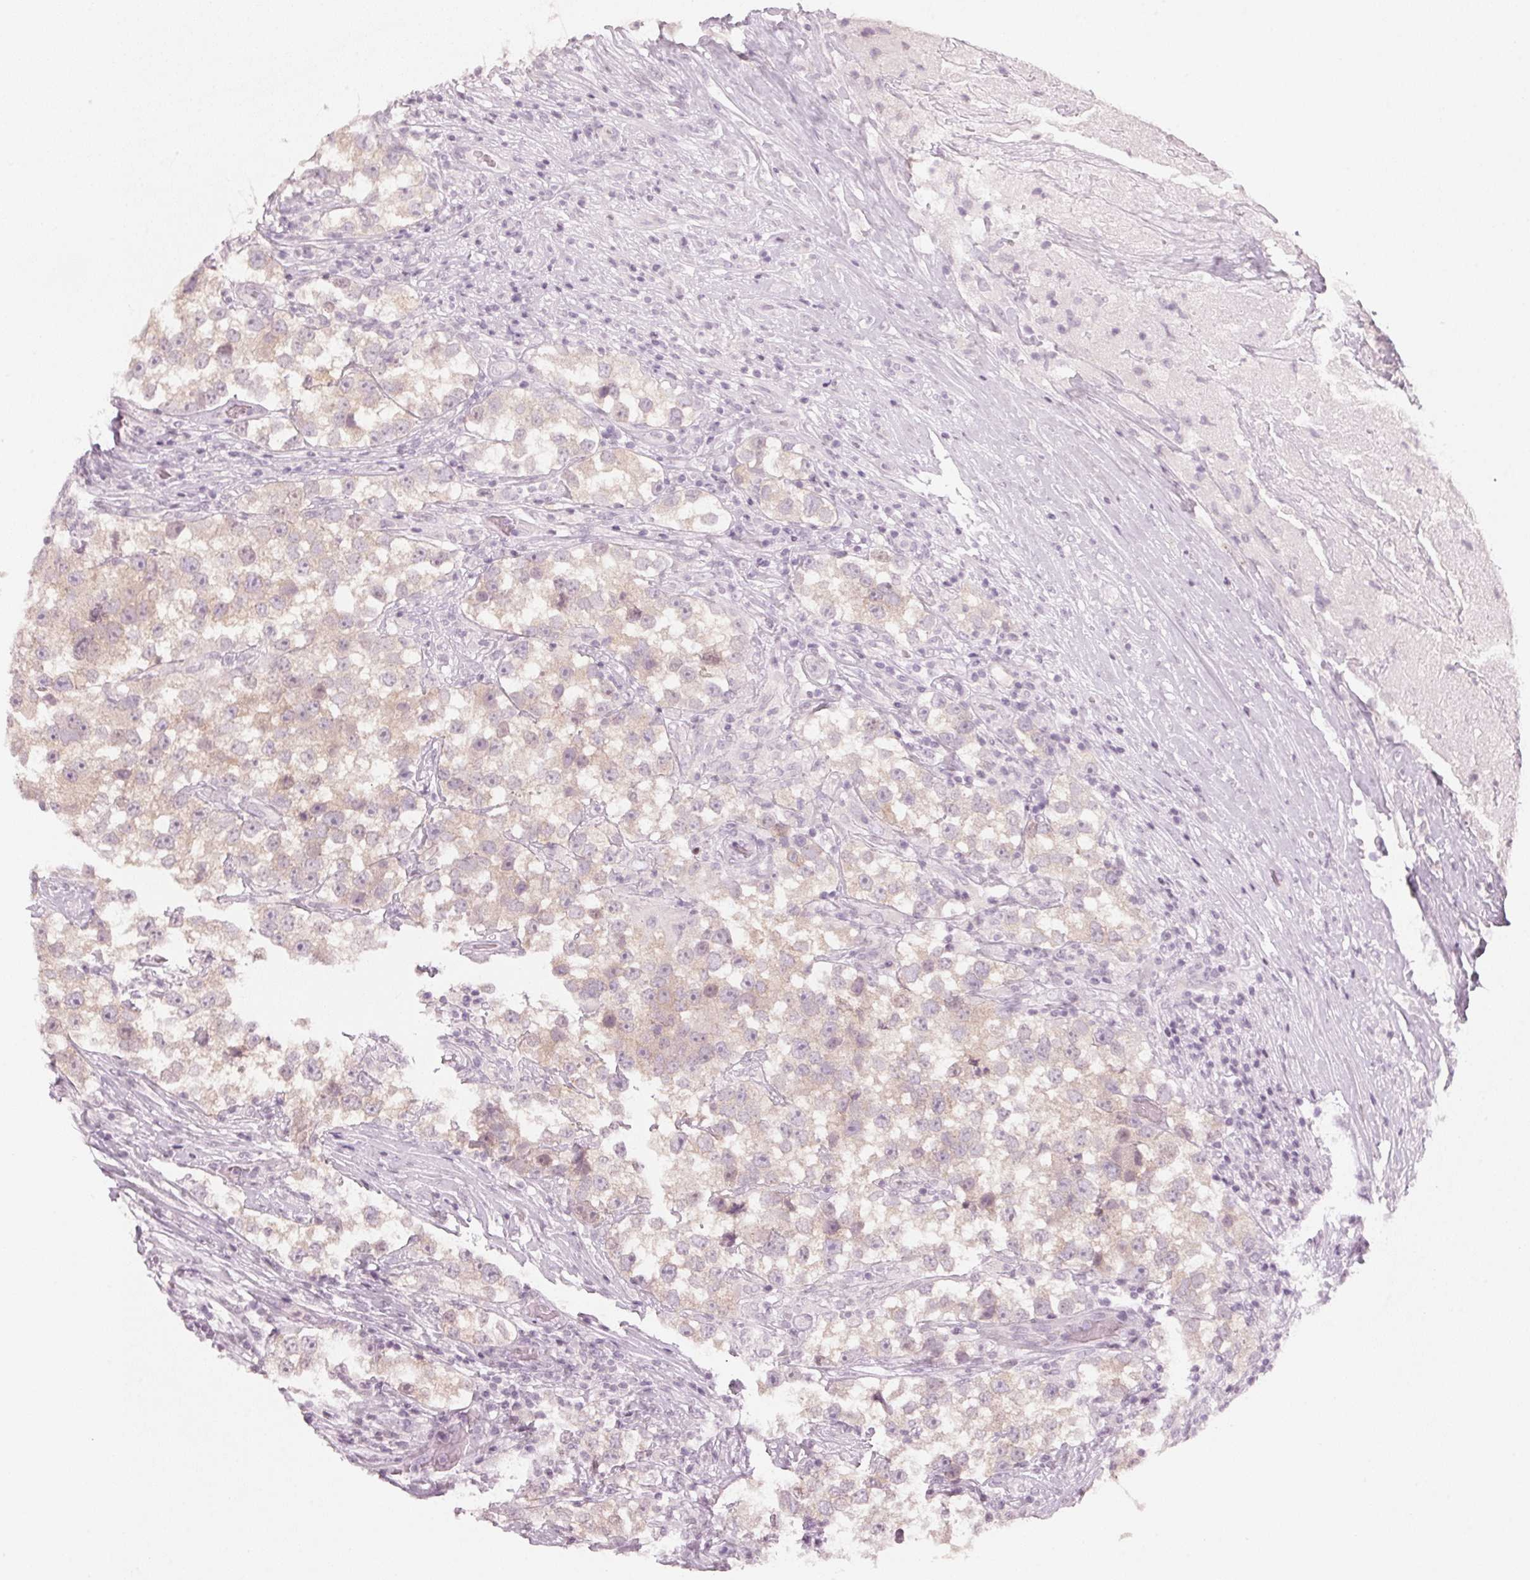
{"staining": {"intensity": "weak", "quantity": "<25%", "location": "cytoplasmic/membranous"}, "tissue": "testis cancer", "cell_type": "Tumor cells", "image_type": "cancer", "snomed": [{"axis": "morphology", "description": "Seminoma, NOS"}, {"axis": "topography", "description": "Testis"}], "caption": "High magnification brightfield microscopy of testis seminoma stained with DAB (3,3'-diaminobenzidine) (brown) and counterstained with hematoxylin (blue): tumor cells show no significant positivity.", "gene": "SFRP4", "patient": {"sex": "male", "age": 46}}